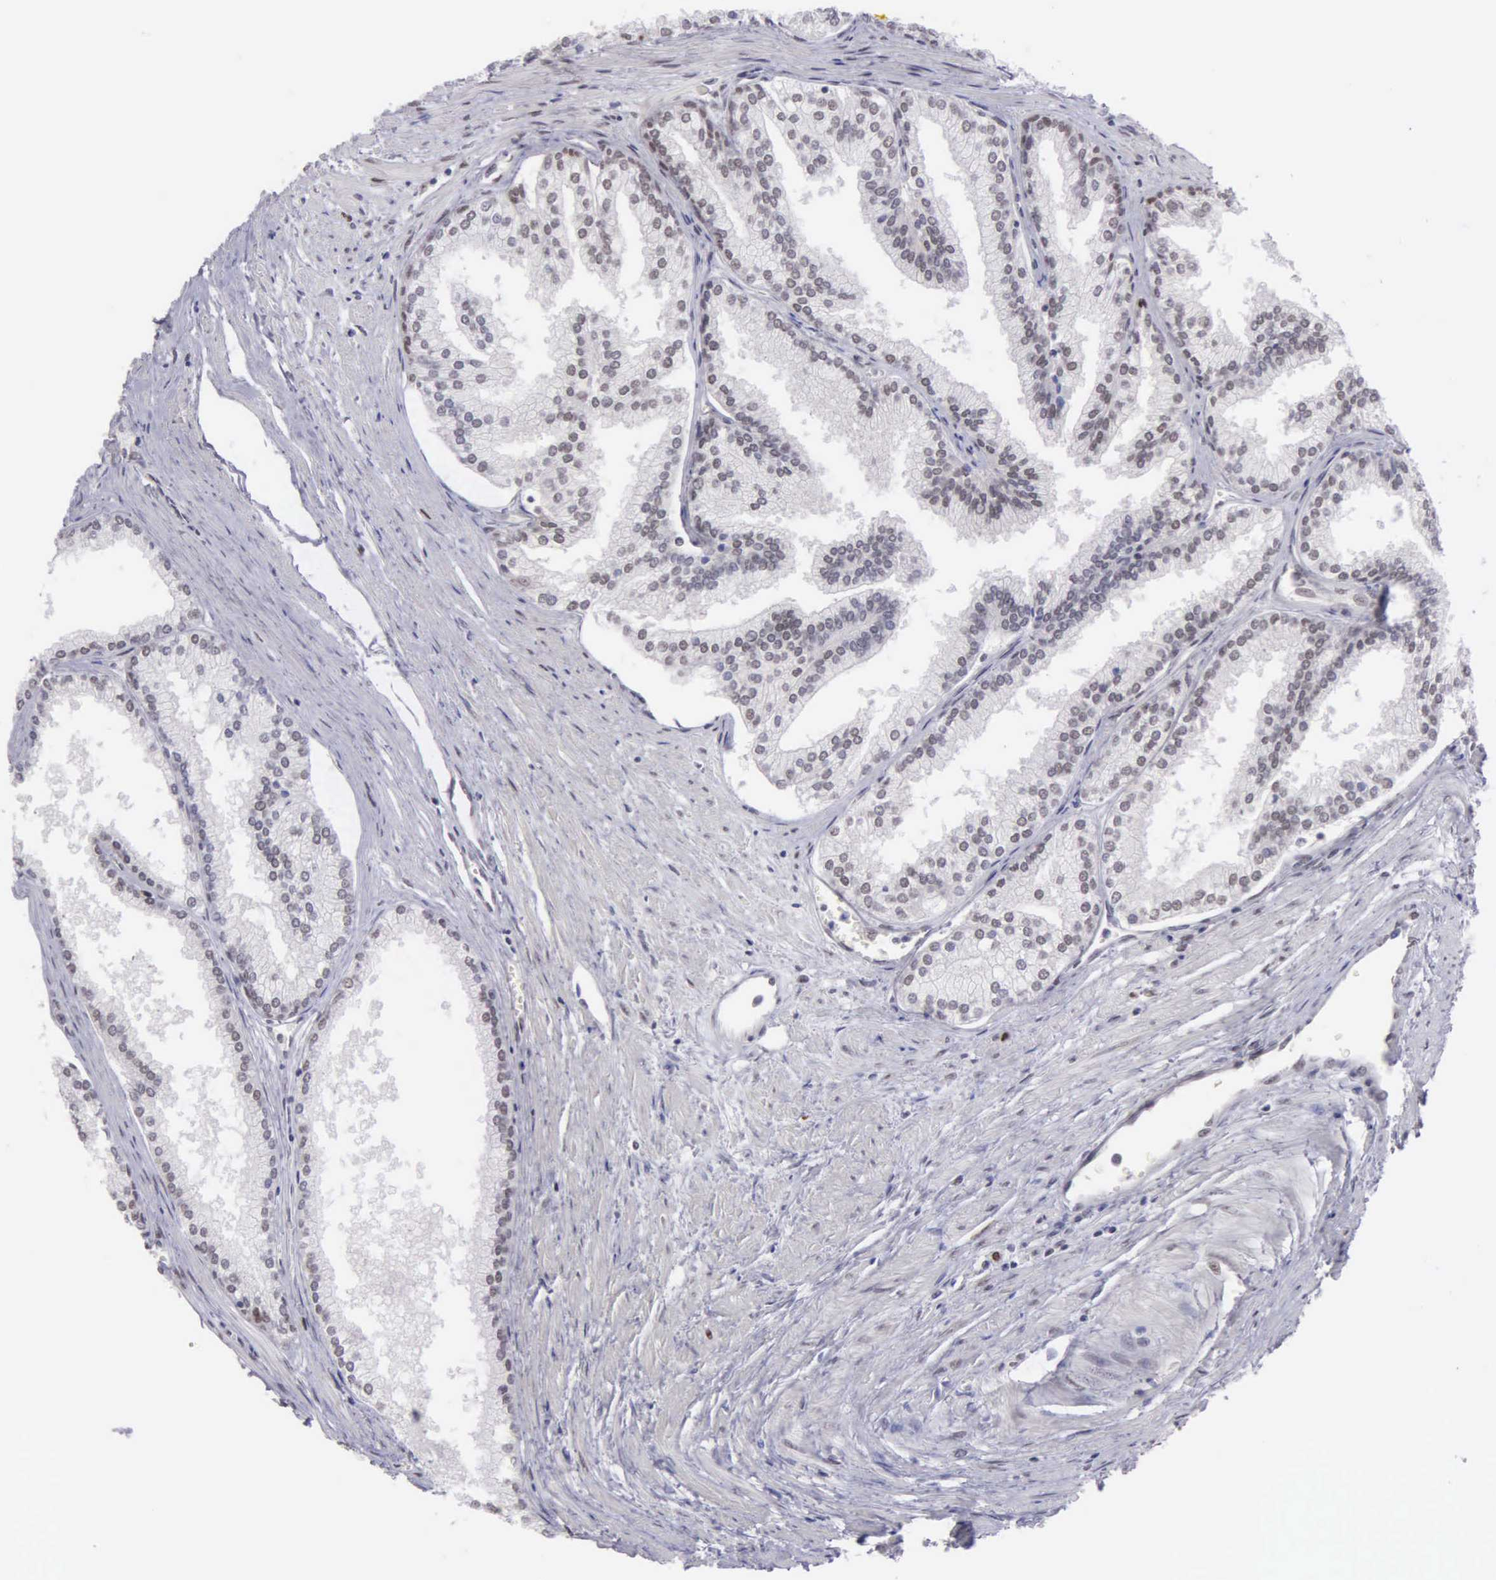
{"staining": {"intensity": "moderate", "quantity": "25%-75%", "location": "nuclear"}, "tissue": "prostate", "cell_type": "Glandular cells", "image_type": "normal", "snomed": [{"axis": "morphology", "description": "Normal tissue, NOS"}, {"axis": "topography", "description": "Prostate"}], "caption": "Benign prostate shows moderate nuclear staining in about 25%-75% of glandular cells, visualized by immunohistochemistry.", "gene": "UBR7", "patient": {"sex": "male", "age": 68}}